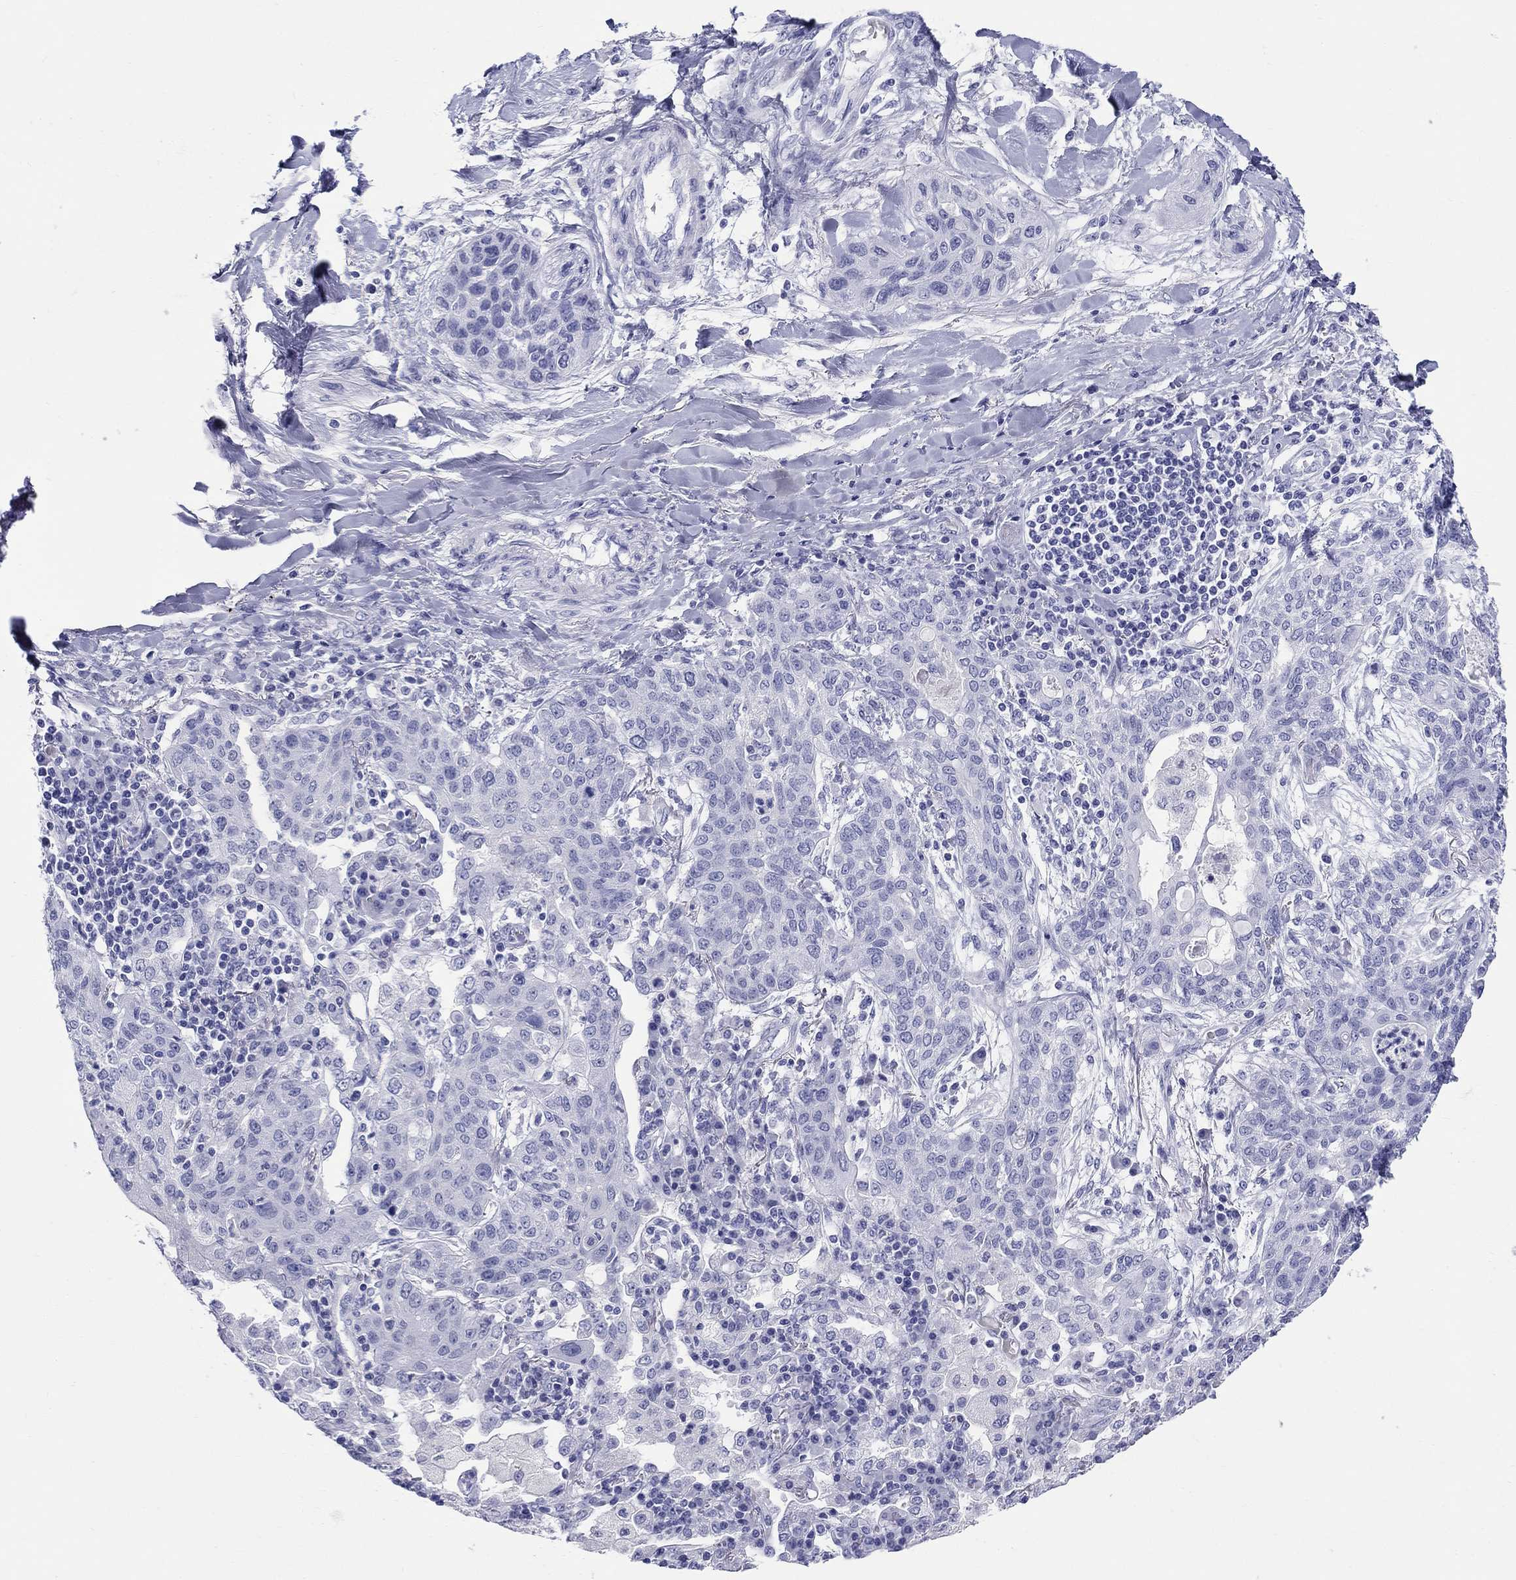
{"staining": {"intensity": "negative", "quantity": "none", "location": "none"}, "tissue": "lung cancer", "cell_type": "Tumor cells", "image_type": "cancer", "snomed": [{"axis": "morphology", "description": "Squamous cell carcinoma, NOS"}, {"axis": "topography", "description": "Lung"}], "caption": "This is an IHC image of lung cancer. There is no staining in tumor cells.", "gene": "LAMP5", "patient": {"sex": "female", "age": 70}}